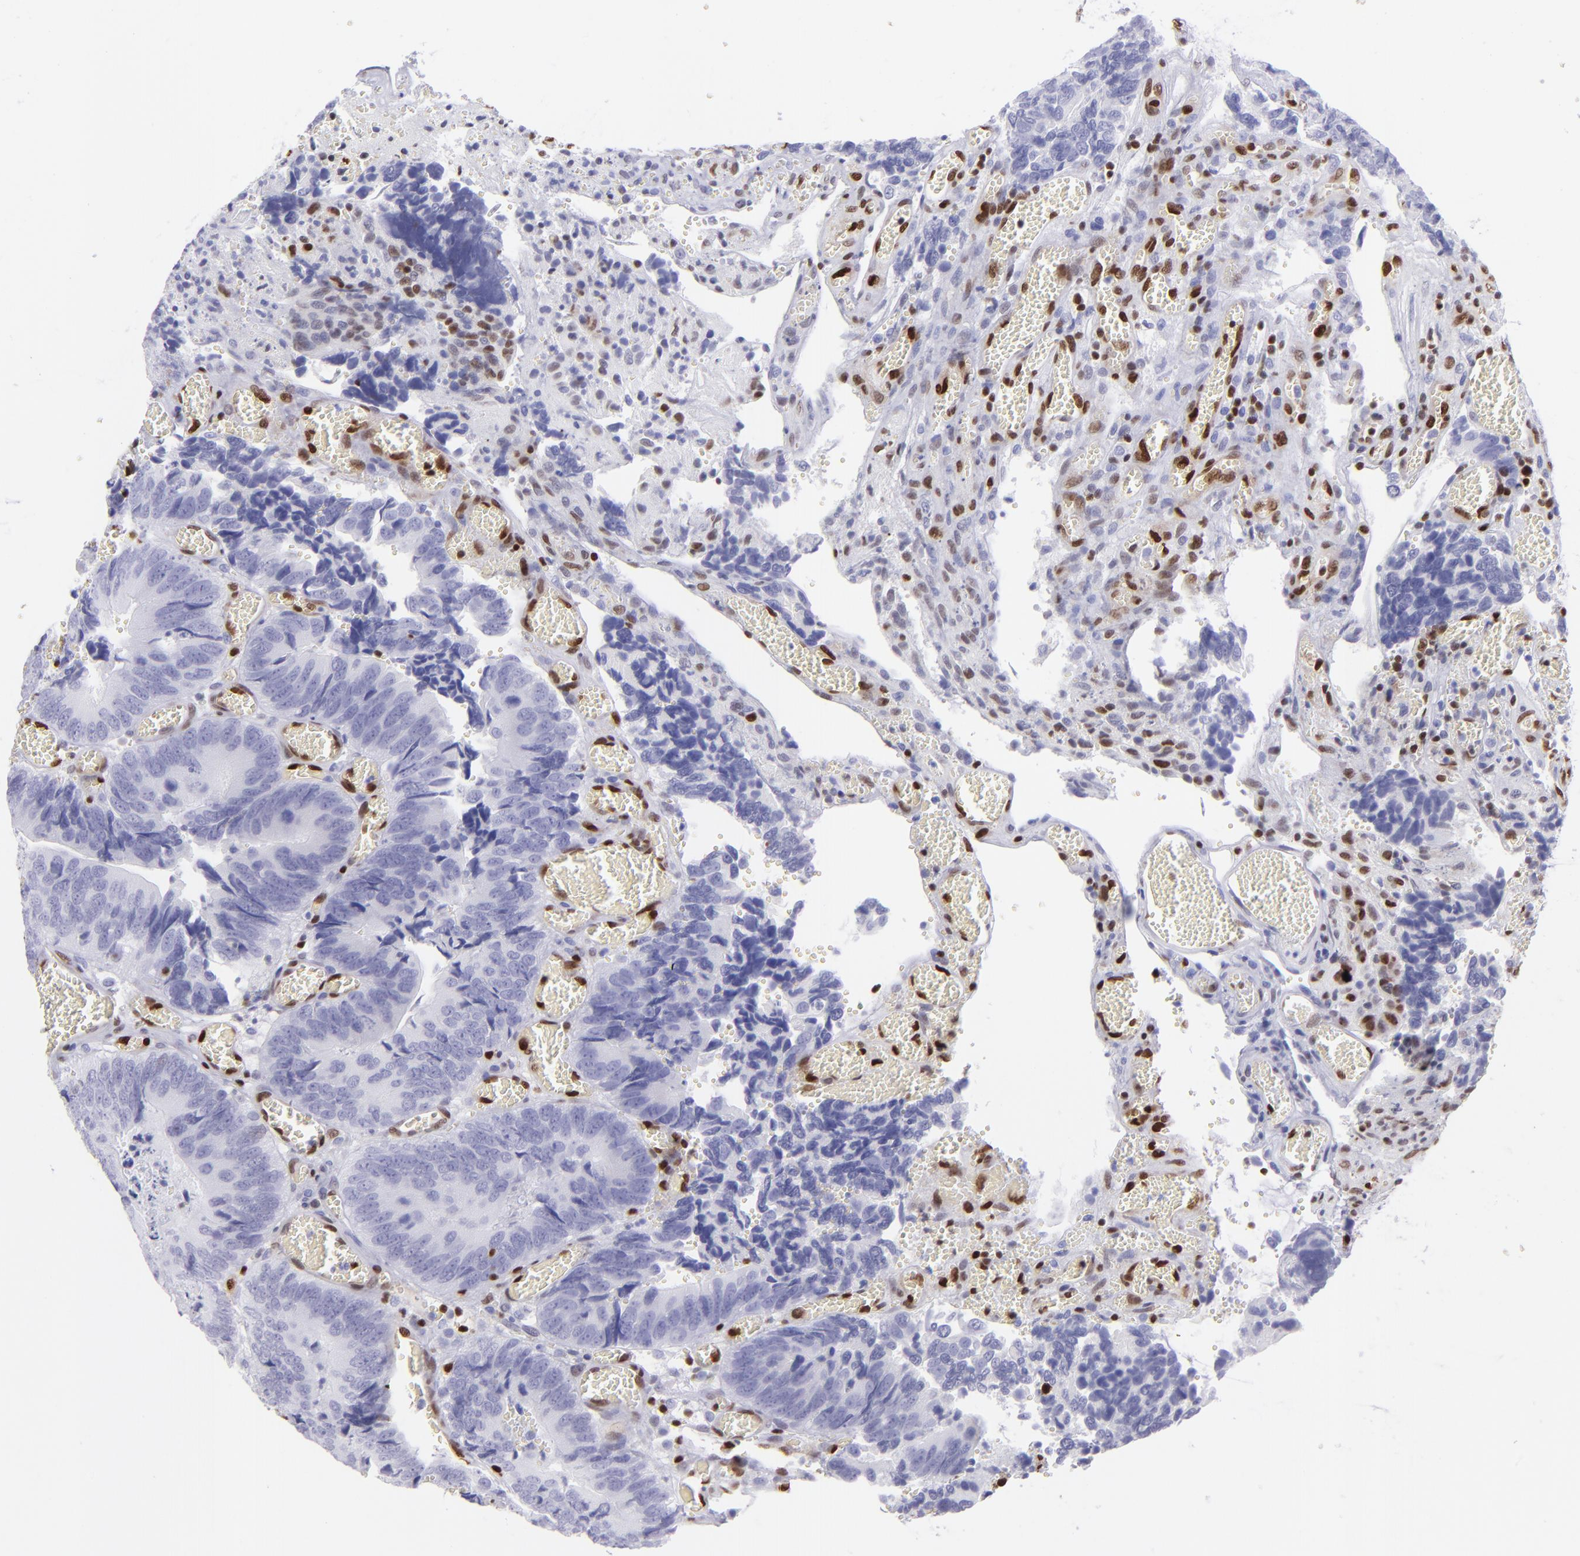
{"staining": {"intensity": "negative", "quantity": "none", "location": "none"}, "tissue": "colorectal cancer", "cell_type": "Tumor cells", "image_type": "cancer", "snomed": [{"axis": "morphology", "description": "Adenocarcinoma, NOS"}, {"axis": "topography", "description": "Colon"}], "caption": "The immunohistochemistry histopathology image has no significant expression in tumor cells of adenocarcinoma (colorectal) tissue.", "gene": "ETS1", "patient": {"sex": "male", "age": 72}}